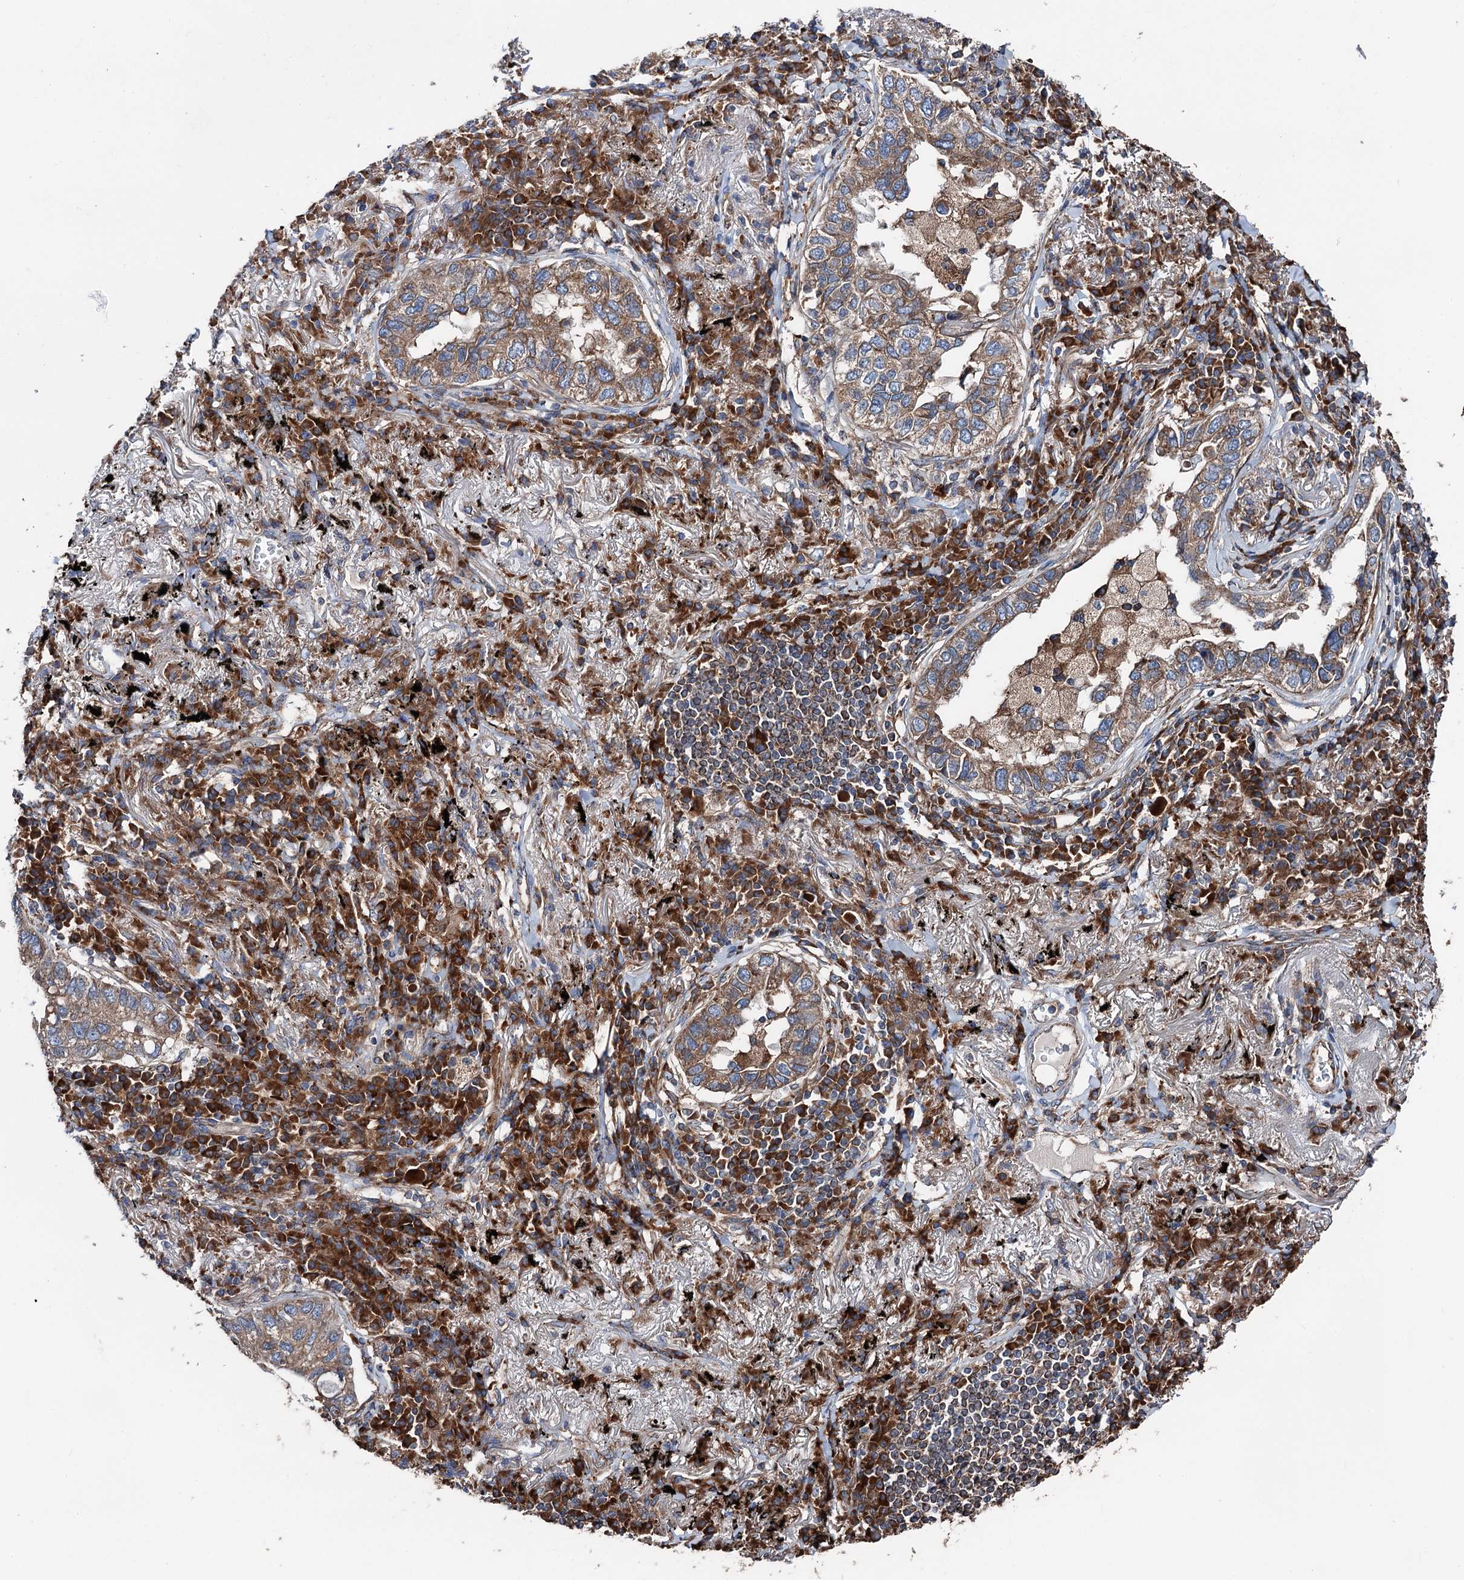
{"staining": {"intensity": "weak", "quantity": ">75%", "location": "cytoplasmic/membranous"}, "tissue": "lung cancer", "cell_type": "Tumor cells", "image_type": "cancer", "snomed": [{"axis": "morphology", "description": "Adenocarcinoma, NOS"}, {"axis": "topography", "description": "Lung"}], "caption": "Tumor cells demonstrate low levels of weak cytoplasmic/membranous expression in approximately >75% of cells in human lung cancer.", "gene": "ERP29", "patient": {"sex": "male", "age": 65}}